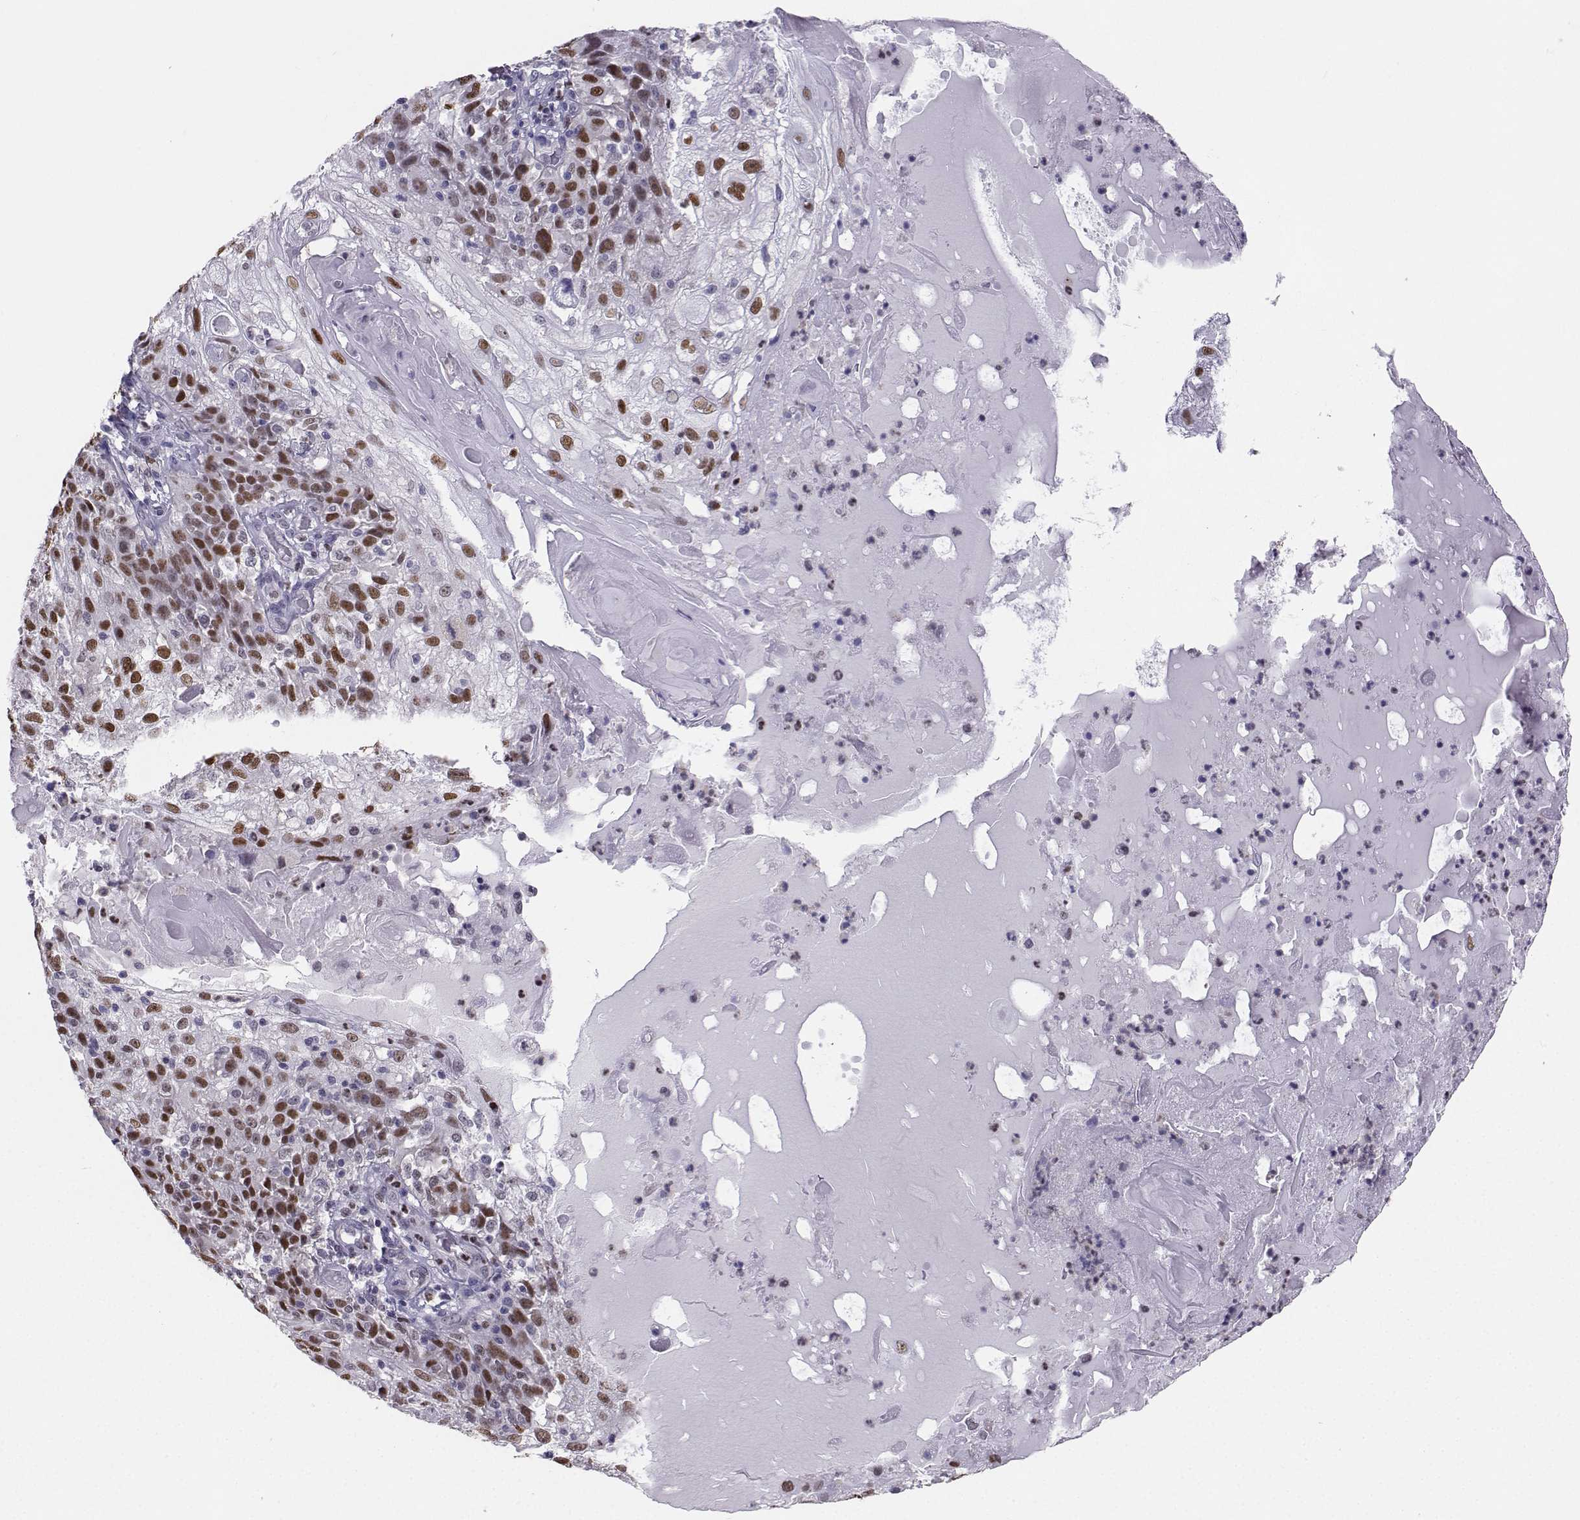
{"staining": {"intensity": "strong", "quantity": ">75%", "location": "nuclear"}, "tissue": "skin cancer", "cell_type": "Tumor cells", "image_type": "cancer", "snomed": [{"axis": "morphology", "description": "Normal tissue, NOS"}, {"axis": "morphology", "description": "Squamous cell carcinoma, NOS"}, {"axis": "topography", "description": "Skin"}], "caption": "The photomicrograph shows staining of squamous cell carcinoma (skin), revealing strong nuclear protein expression (brown color) within tumor cells.", "gene": "TEDC2", "patient": {"sex": "female", "age": 83}}